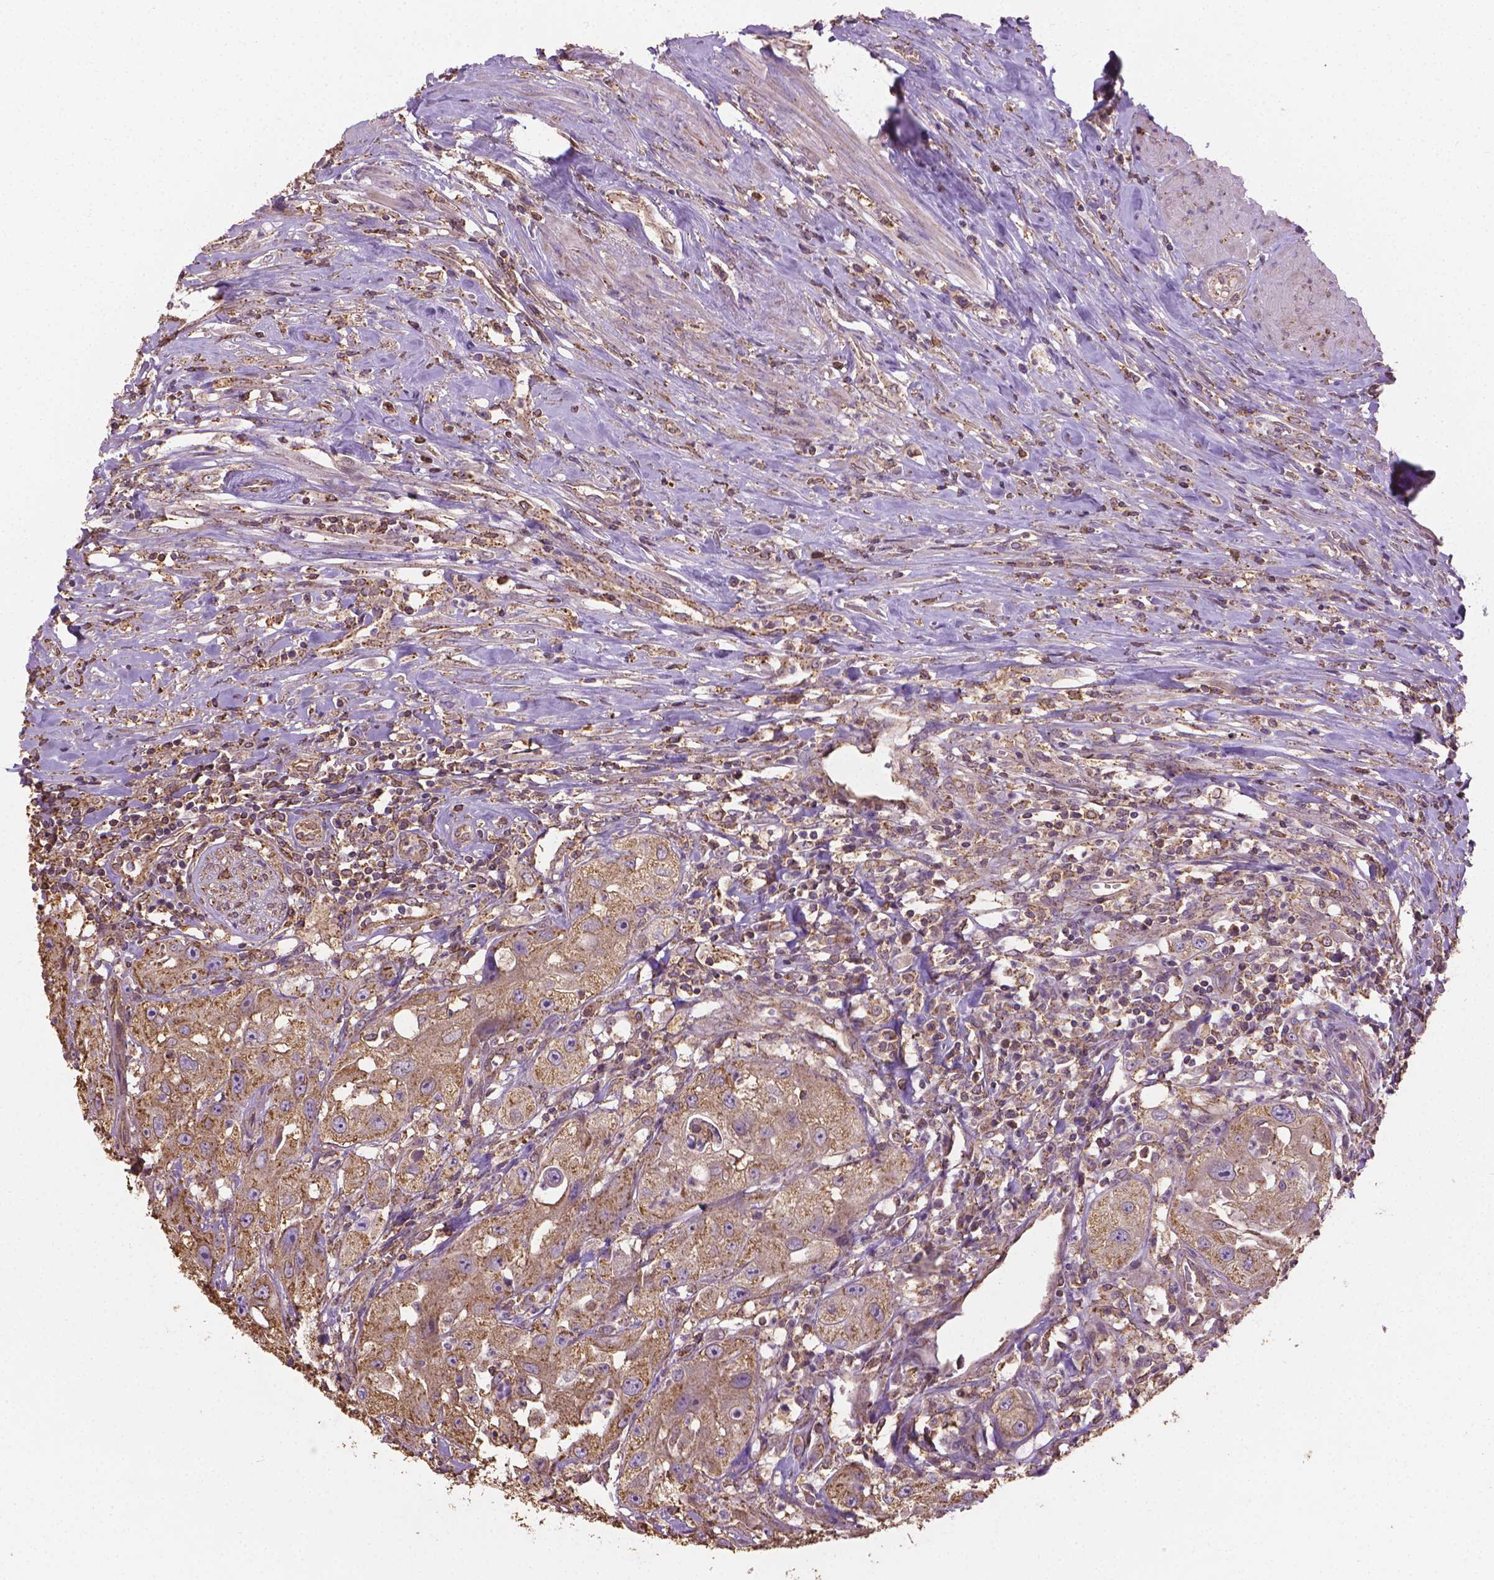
{"staining": {"intensity": "weak", "quantity": ">75%", "location": "cytoplasmic/membranous"}, "tissue": "urothelial cancer", "cell_type": "Tumor cells", "image_type": "cancer", "snomed": [{"axis": "morphology", "description": "Urothelial carcinoma, High grade"}, {"axis": "topography", "description": "Urinary bladder"}], "caption": "High-magnification brightfield microscopy of urothelial cancer stained with DAB (3,3'-diaminobenzidine) (brown) and counterstained with hematoxylin (blue). tumor cells exhibit weak cytoplasmic/membranous staining is seen in about>75% of cells.", "gene": "SLC51B", "patient": {"sex": "male", "age": 79}}